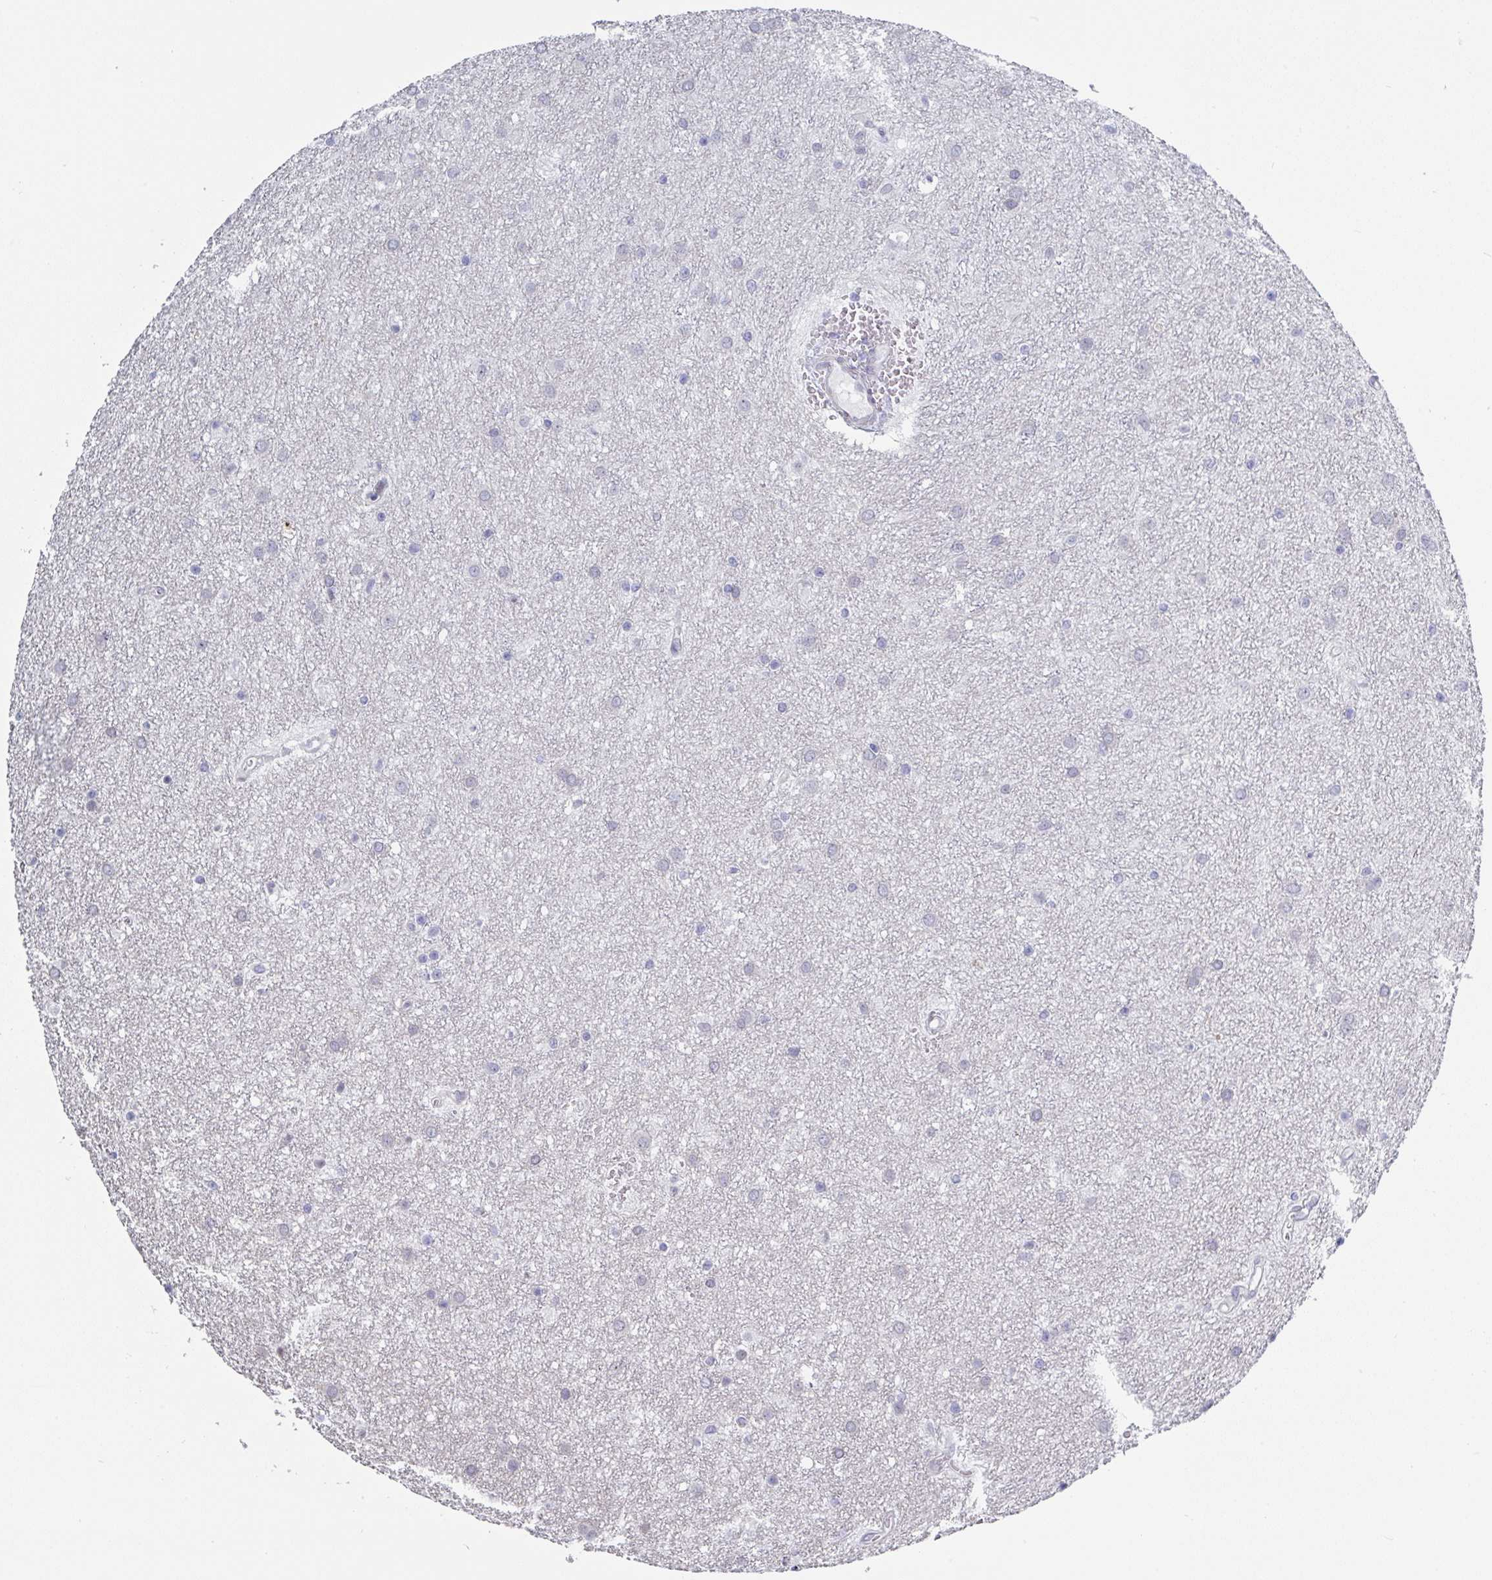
{"staining": {"intensity": "negative", "quantity": "none", "location": "none"}, "tissue": "glioma", "cell_type": "Tumor cells", "image_type": "cancer", "snomed": [{"axis": "morphology", "description": "Glioma, malignant, Low grade"}, {"axis": "topography", "description": "Cerebellum"}], "caption": "IHC photomicrograph of glioma stained for a protein (brown), which reveals no positivity in tumor cells.", "gene": "MFSD4A", "patient": {"sex": "female", "age": 5}}